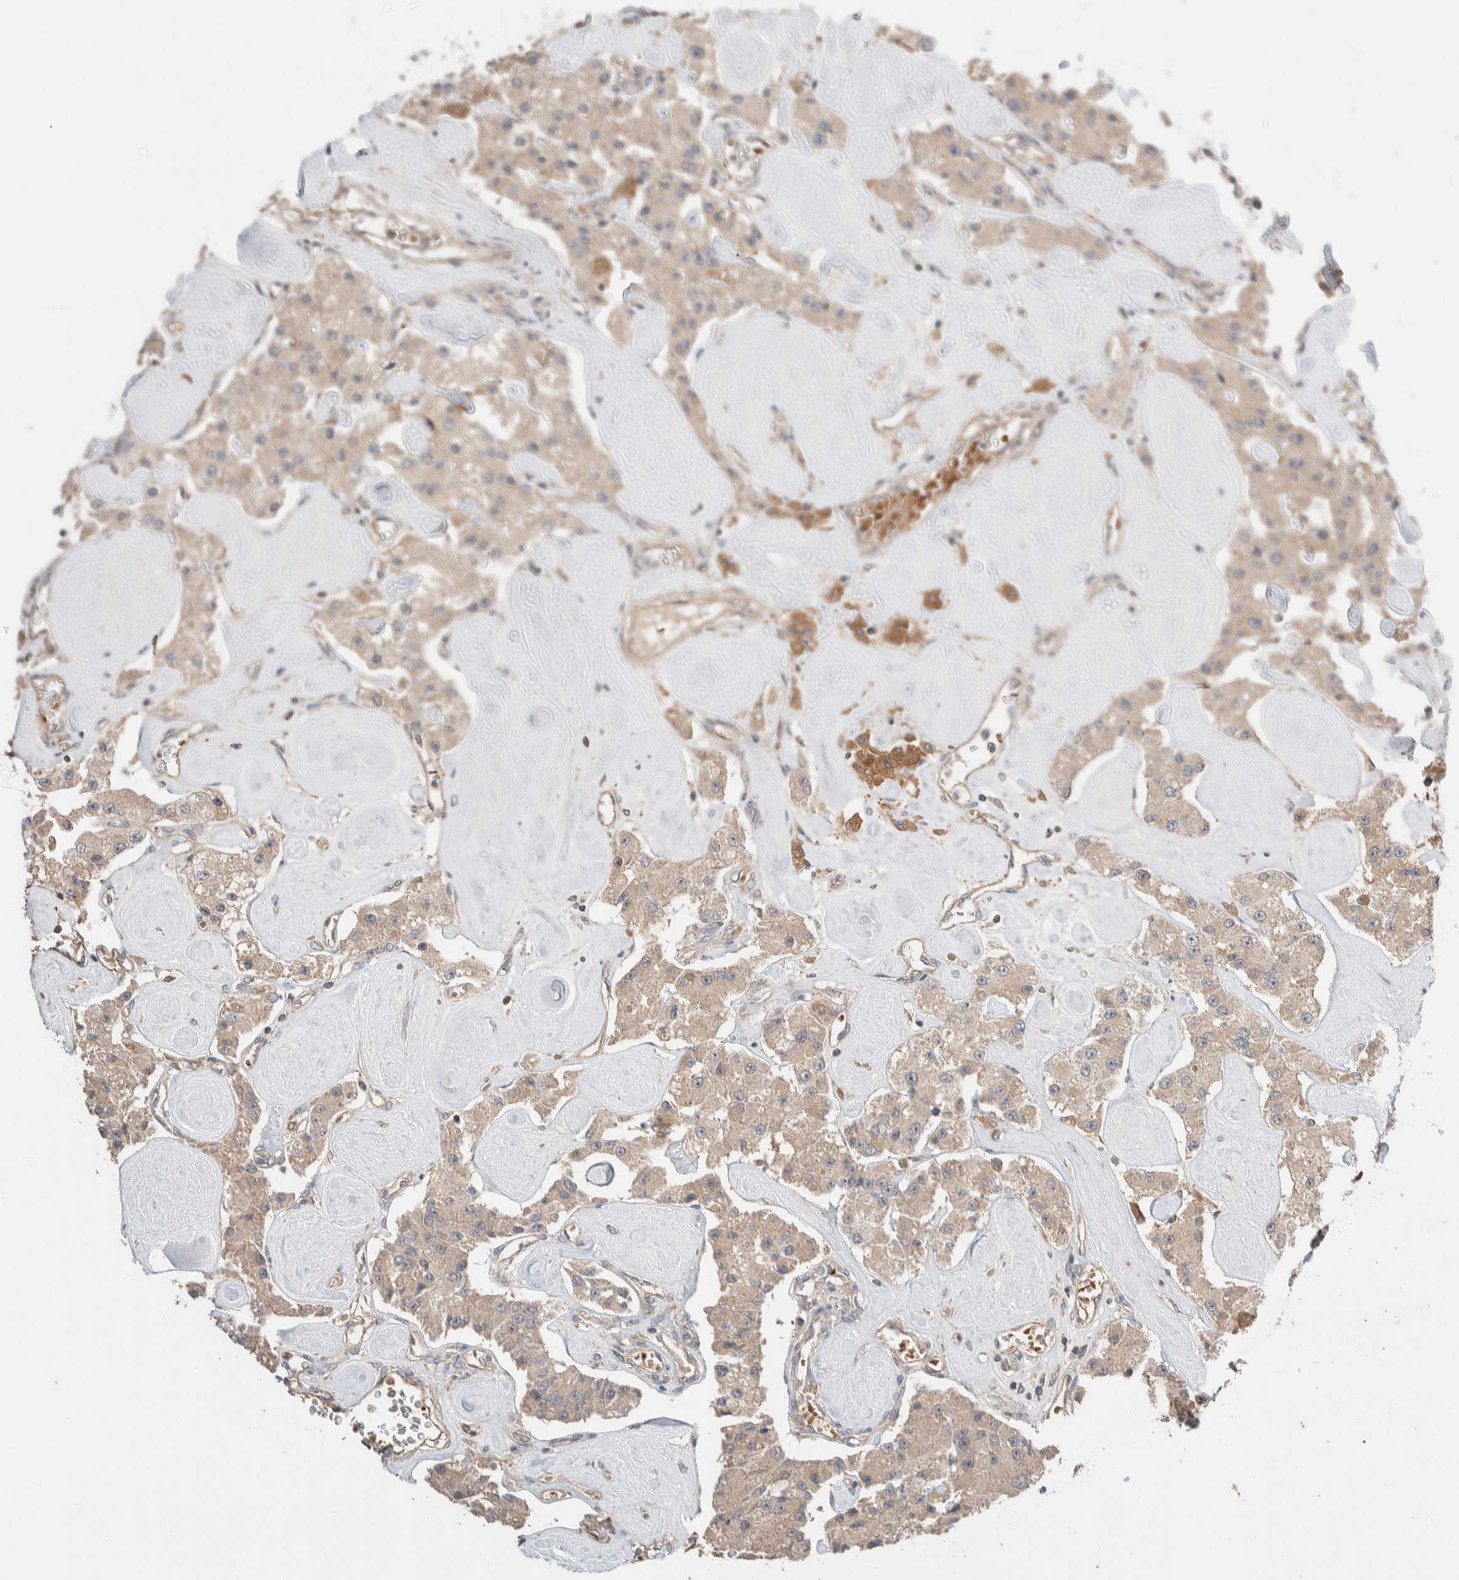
{"staining": {"intensity": "weak", "quantity": ">75%", "location": "cytoplasmic/membranous"}, "tissue": "carcinoid", "cell_type": "Tumor cells", "image_type": "cancer", "snomed": [{"axis": "morphology", "description": "Carcinoid, malignant, NOS"}, {"axis": "topography", "description": "Pancreas"}], "caption": "This image shows immunohistochemistry (IHC) staining of carcinoid (malignant), with low weak cytoplasmic/membranous expression in approximately >75% of tumor cells.", "gene": "WDR91", "patient": {"sex": "male", "age": 41}}